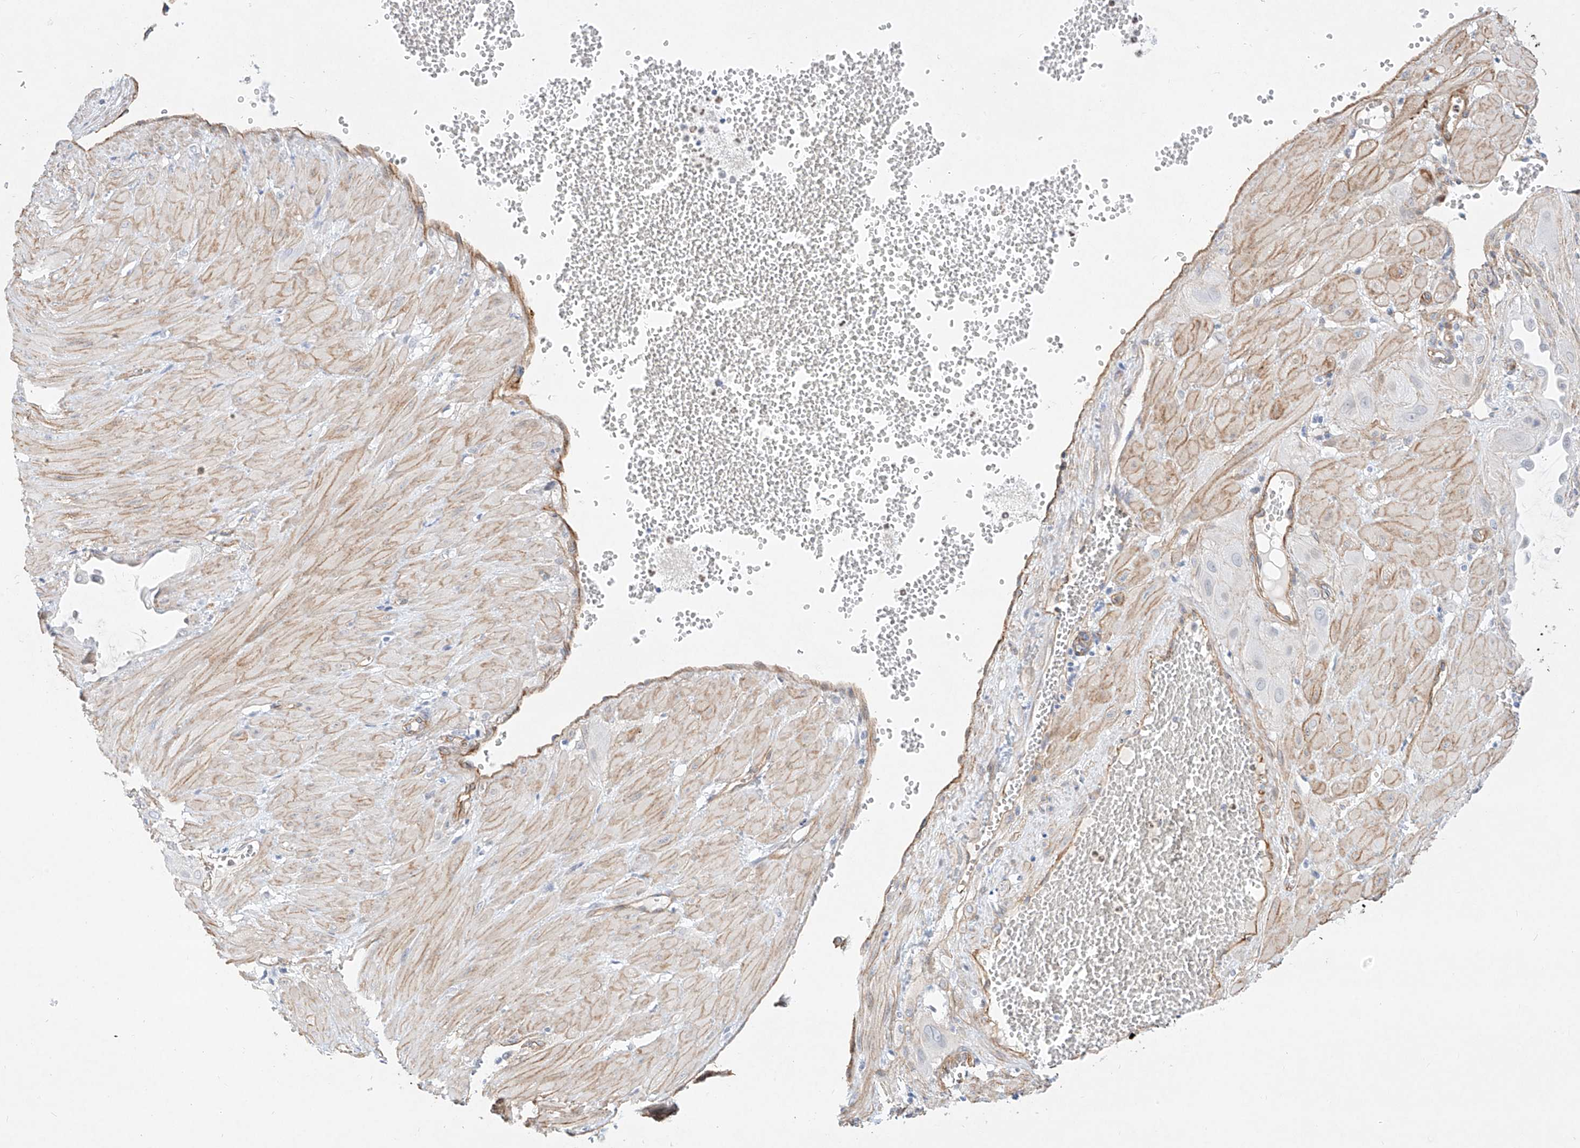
{"staining": {"intensity": "negative", "quantity": "none", "location": "none"}, "tissue": "cervical cancer", "cell_type": "Tumor cells", "image_type": "cancer", "snomed": [{"axis": "morphology", "description": "Squamous cell carcinoma, NOS"}, {"axis": "topography", "description": "Cervix"}], "caption": "Tumor cells are negative for brown protein staining in cervical cancer. Brightfield microscopy of immunohistochemistry (IHC) stained with DAB (3,3'-diaminobenzidine) (brown) and hematoxylin (blue), captured at high magnification.", "gene": "REEP2", "patient": {"sex": "female", "age": 34}}